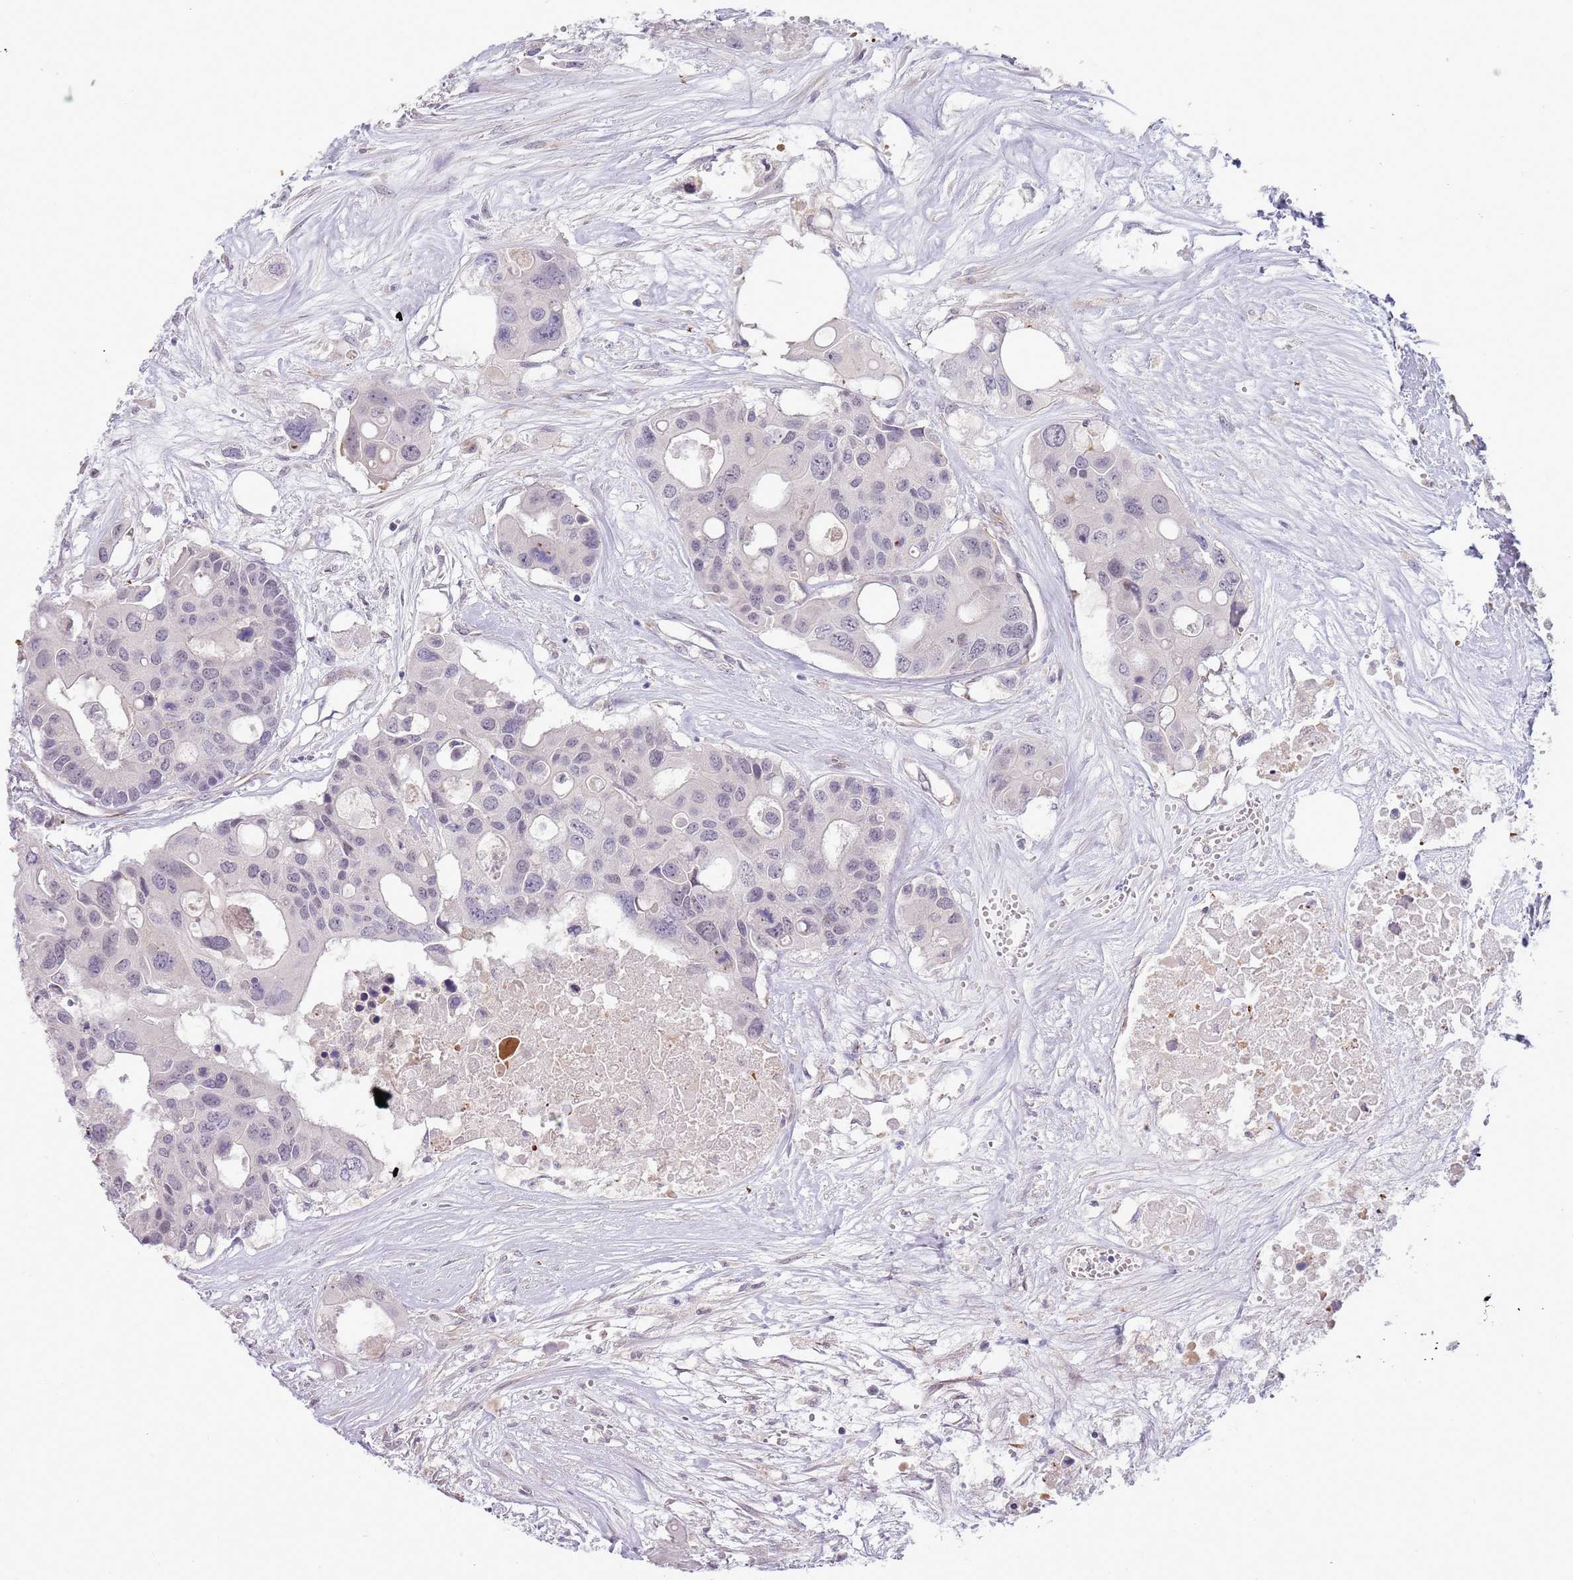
{"staining": {"intensity": "negative", "quantity": "none", "location": "none"}, "tissue": "colorectal cancer", "cell_type": "Tumor cells", "image_type": "cancer", "snomed": [{"axis": "morphology", "description": "Adenocarcinoma, NOS"}, {"axis": "topography", "description": "Colon"}], "caption": "Immunohistochemical staining of colorectal cancer (adenocarcinoma) displays no significant expression in tumor cells. (Immunohistochemistry, brightfield microscopy, high magnification).", "gene": "NBPF3", "patient": {"sex": "male", "age": 77}}